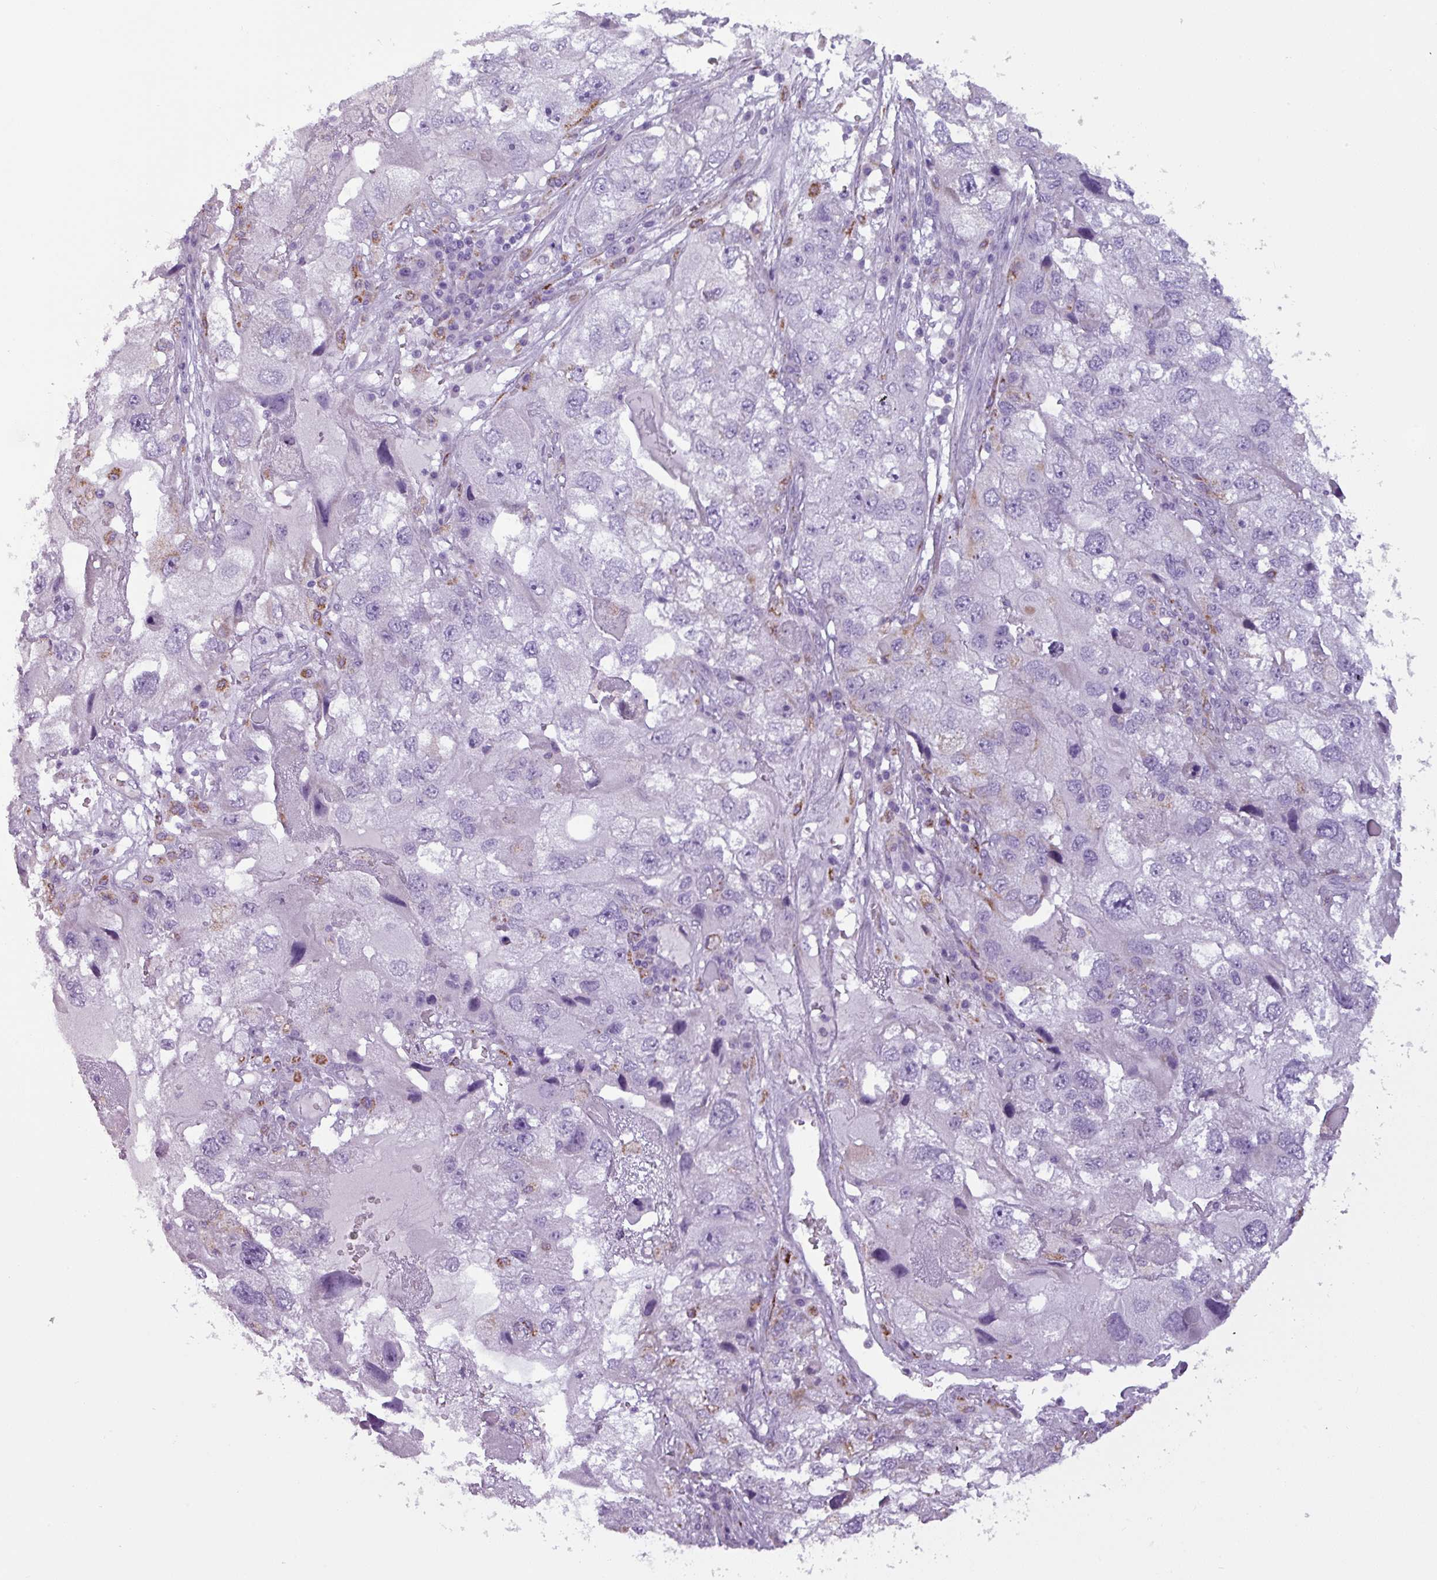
{"staining": {"intensity": "negative", "quantity": "none", "location": "none"}, "tissue": "endometrial cancer", "cell_type": "Tumor cells", "image_type": "cancer", "snomed": [{"axis": "morphology", "description": "Adenocarcinoma, NOS"}, {"axis": "topography", "description": "Endometrium"}], "caption": "IHC histopathology image of endometrial cancer (adenocarcinoma) stained for a protein (brown), which reveals no staining in tumor cells.", "gene": "ZNF667", "patient": {"sex": "female", "age": 49}}